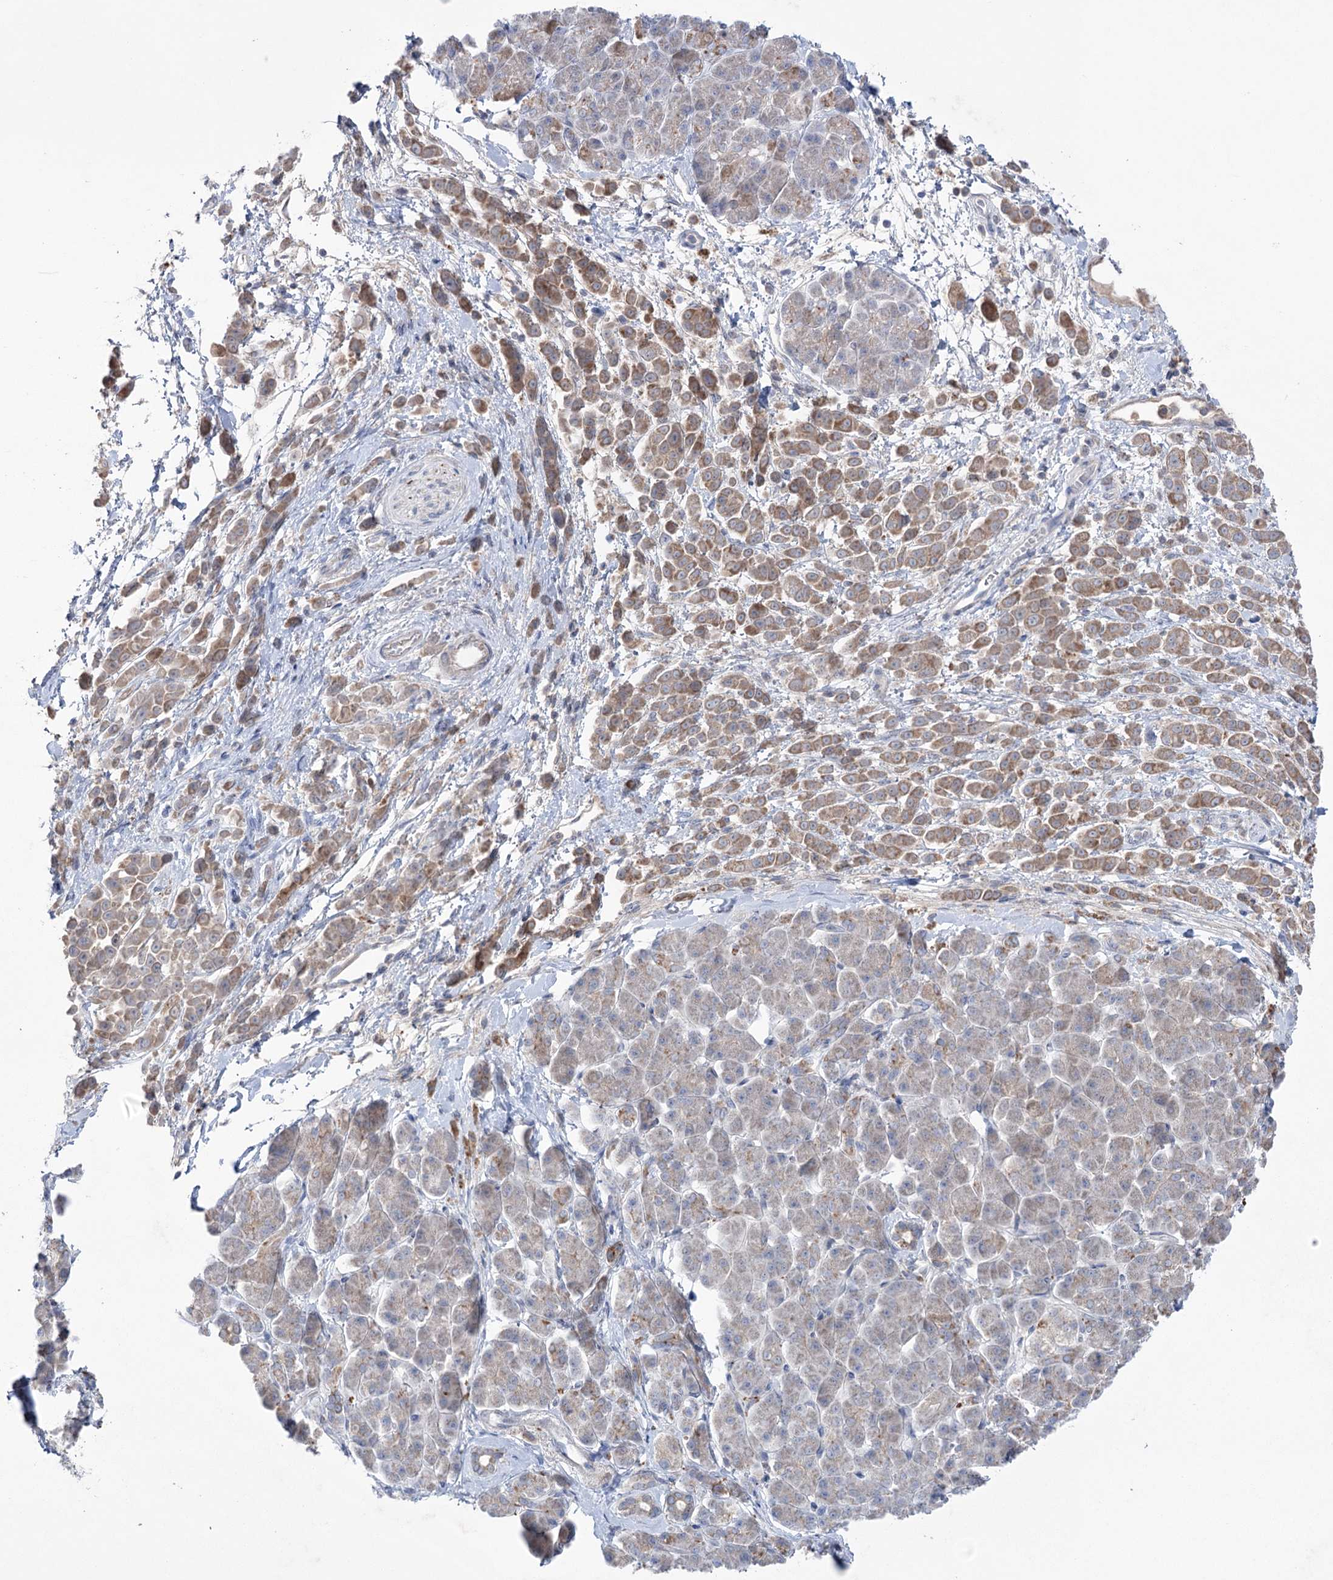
{"staining": {"intensity": "moderate", "quantity": ">75%", "location": "cytoplasmic/membranous"}, "tissue": "pancreatic cancer", "cell_type": "Tumor cells", "image_type": "cancer", "snomed": [{"axis": "morphology", "description": "Normal tissue, NOS"}, {"axis": "morphology", "description": "Adenocarcinoma, NOS"}, {"axis": "topography", "description": "Pancreas"}], "caption": "Immunohistochemistry micrograph of neoplastic tissue: adenocarcinoma (pancreatic) stained using immunohistochemistry (IHC) displays medium levels of moderate protein expression localized specifically in the cytoplasmic/membranous of tumor cells, appearing as a cytoplasmic/membranous brown color.", "gene": "MTCH2", "patient": {"sex": "female", "age": 64}}